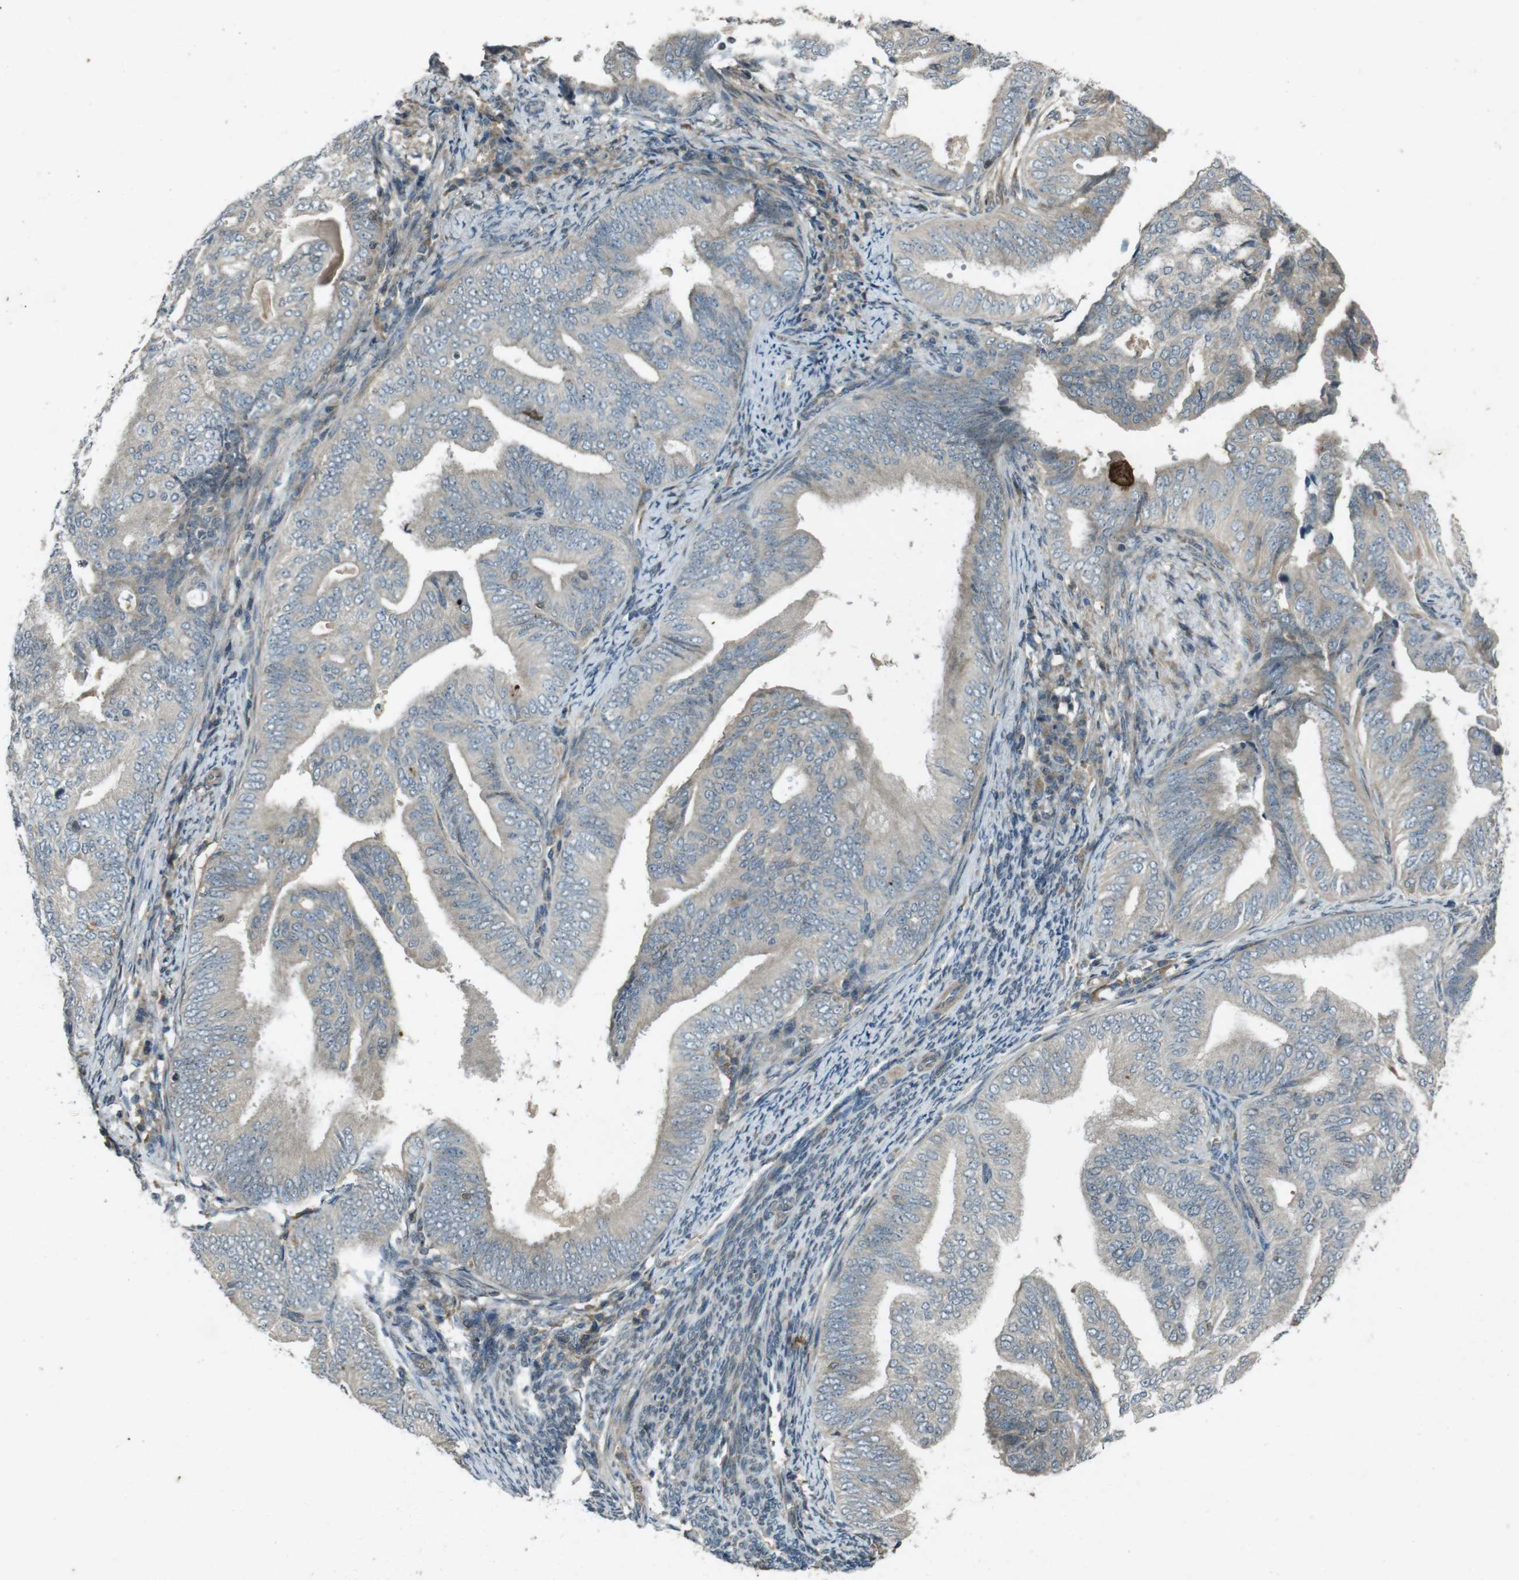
{"staining": {"intensity": "negative", "quantity": "none", "location": "none"}, "tissue": "endometrial cancer", "cell_type": "Tumor cells", "image_type": "cancer", "snomed": [{"axis": "morphology", "description": "Adenocarcinoma, NOS"}, {"axis": "topography", "description": "Endometrium"}], "caption": "The IHC micrograph has no significant positivity in tumor cells of endometrial cancer (adenocarcinoma) tissue.", "gene": "ZYX", "patient": {"sex": "female", "age": 58}}